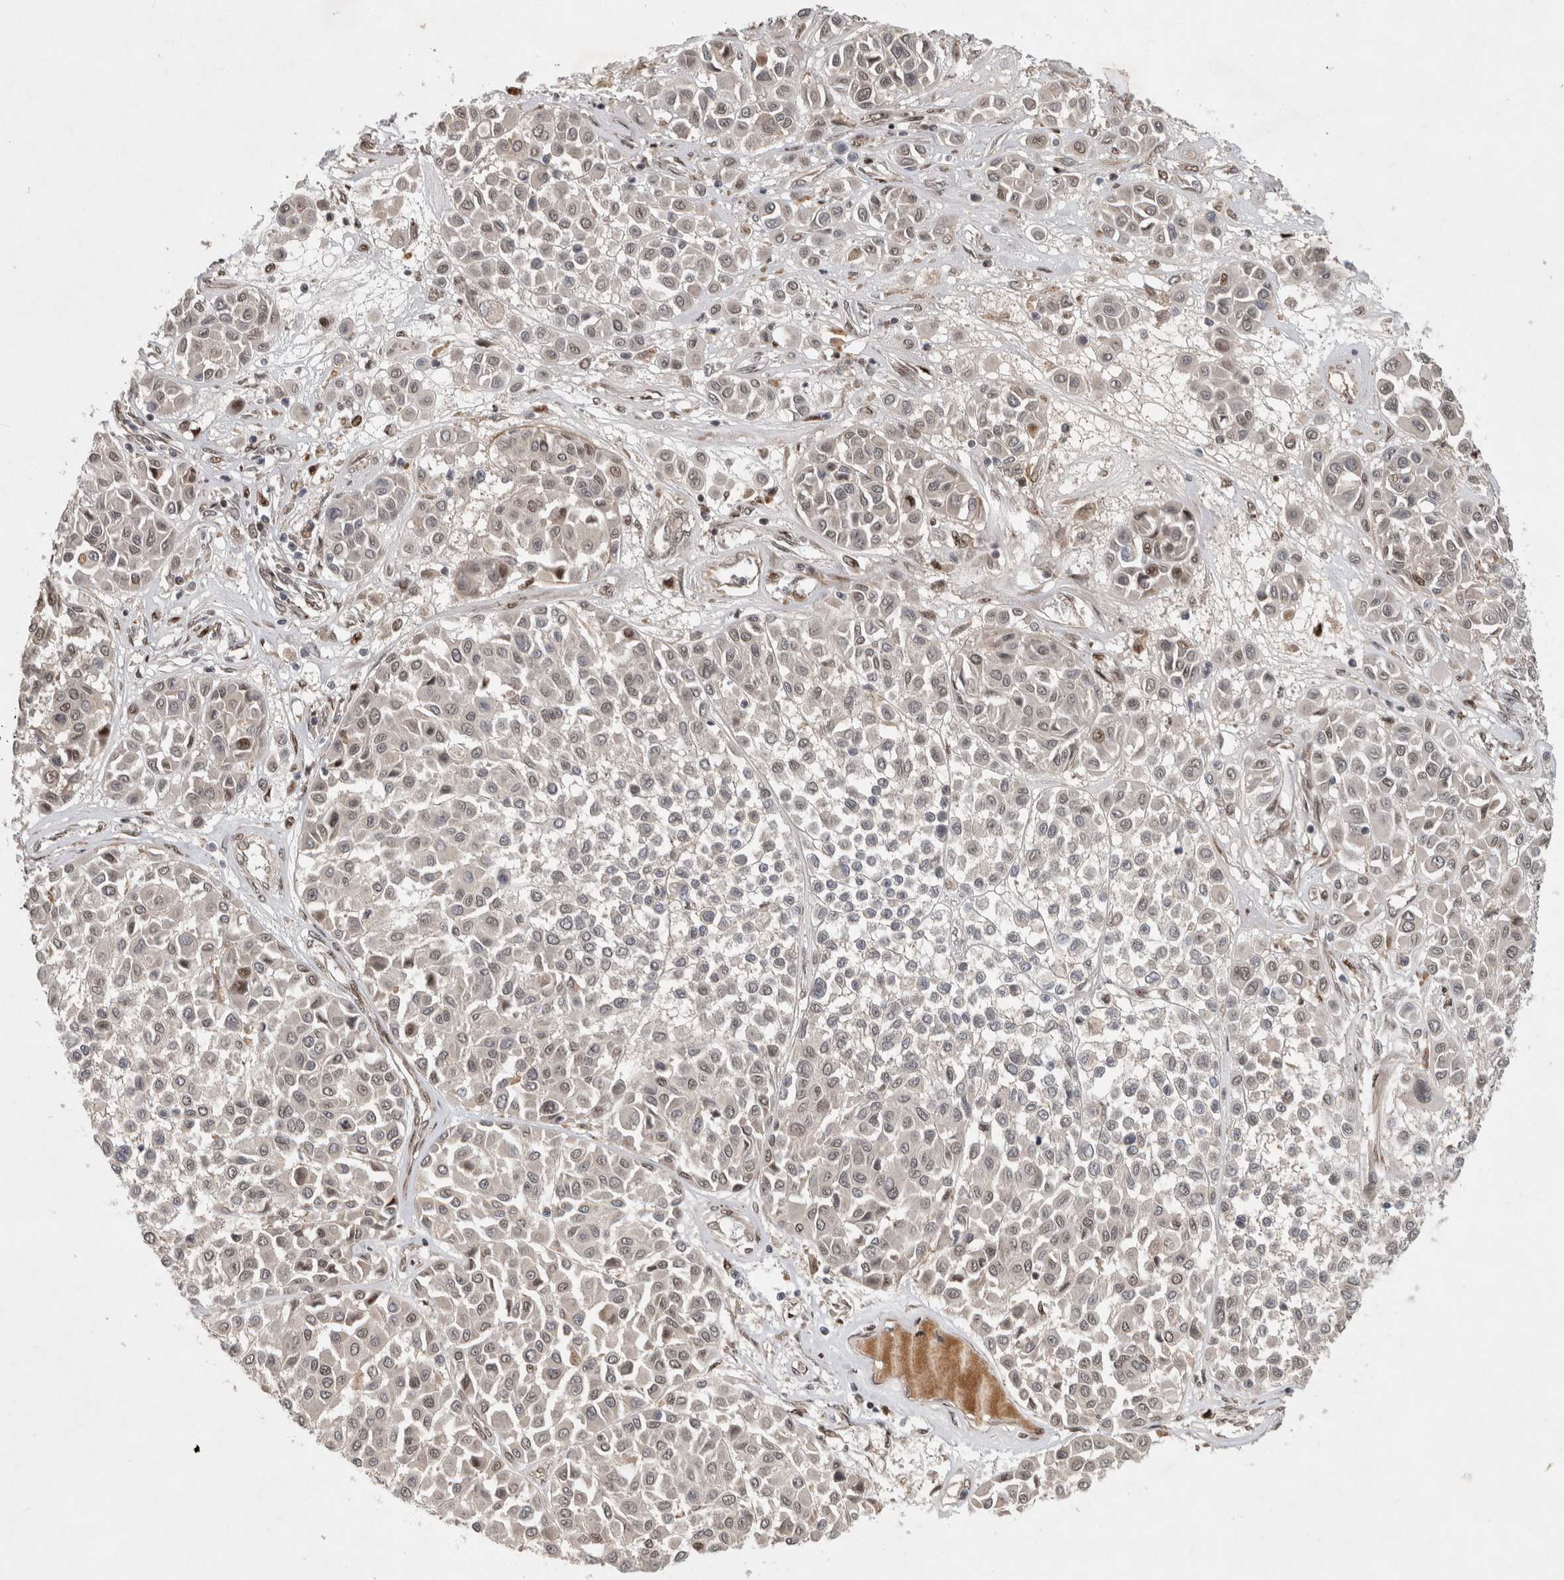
{"staining": {"intensity": "negative", "quantity": "none", "location": "none"}, "tissue": "melanoma", "cell_type": "Tumor cells", "image_type": "cancer", "snomed": [{"axis": "morphology", "description": "Malignant melanoma, Metastatic site"}, {"axis": "topography", "description": "Soft tissue"}], "caption": "Human malignant melanoma (metastatic site) stained for a protein using immunohistochemistry (IHC) shows no staining in tumor cells.", "gene": "INSRR", "patient": {"sex": "male", "age": 41}}